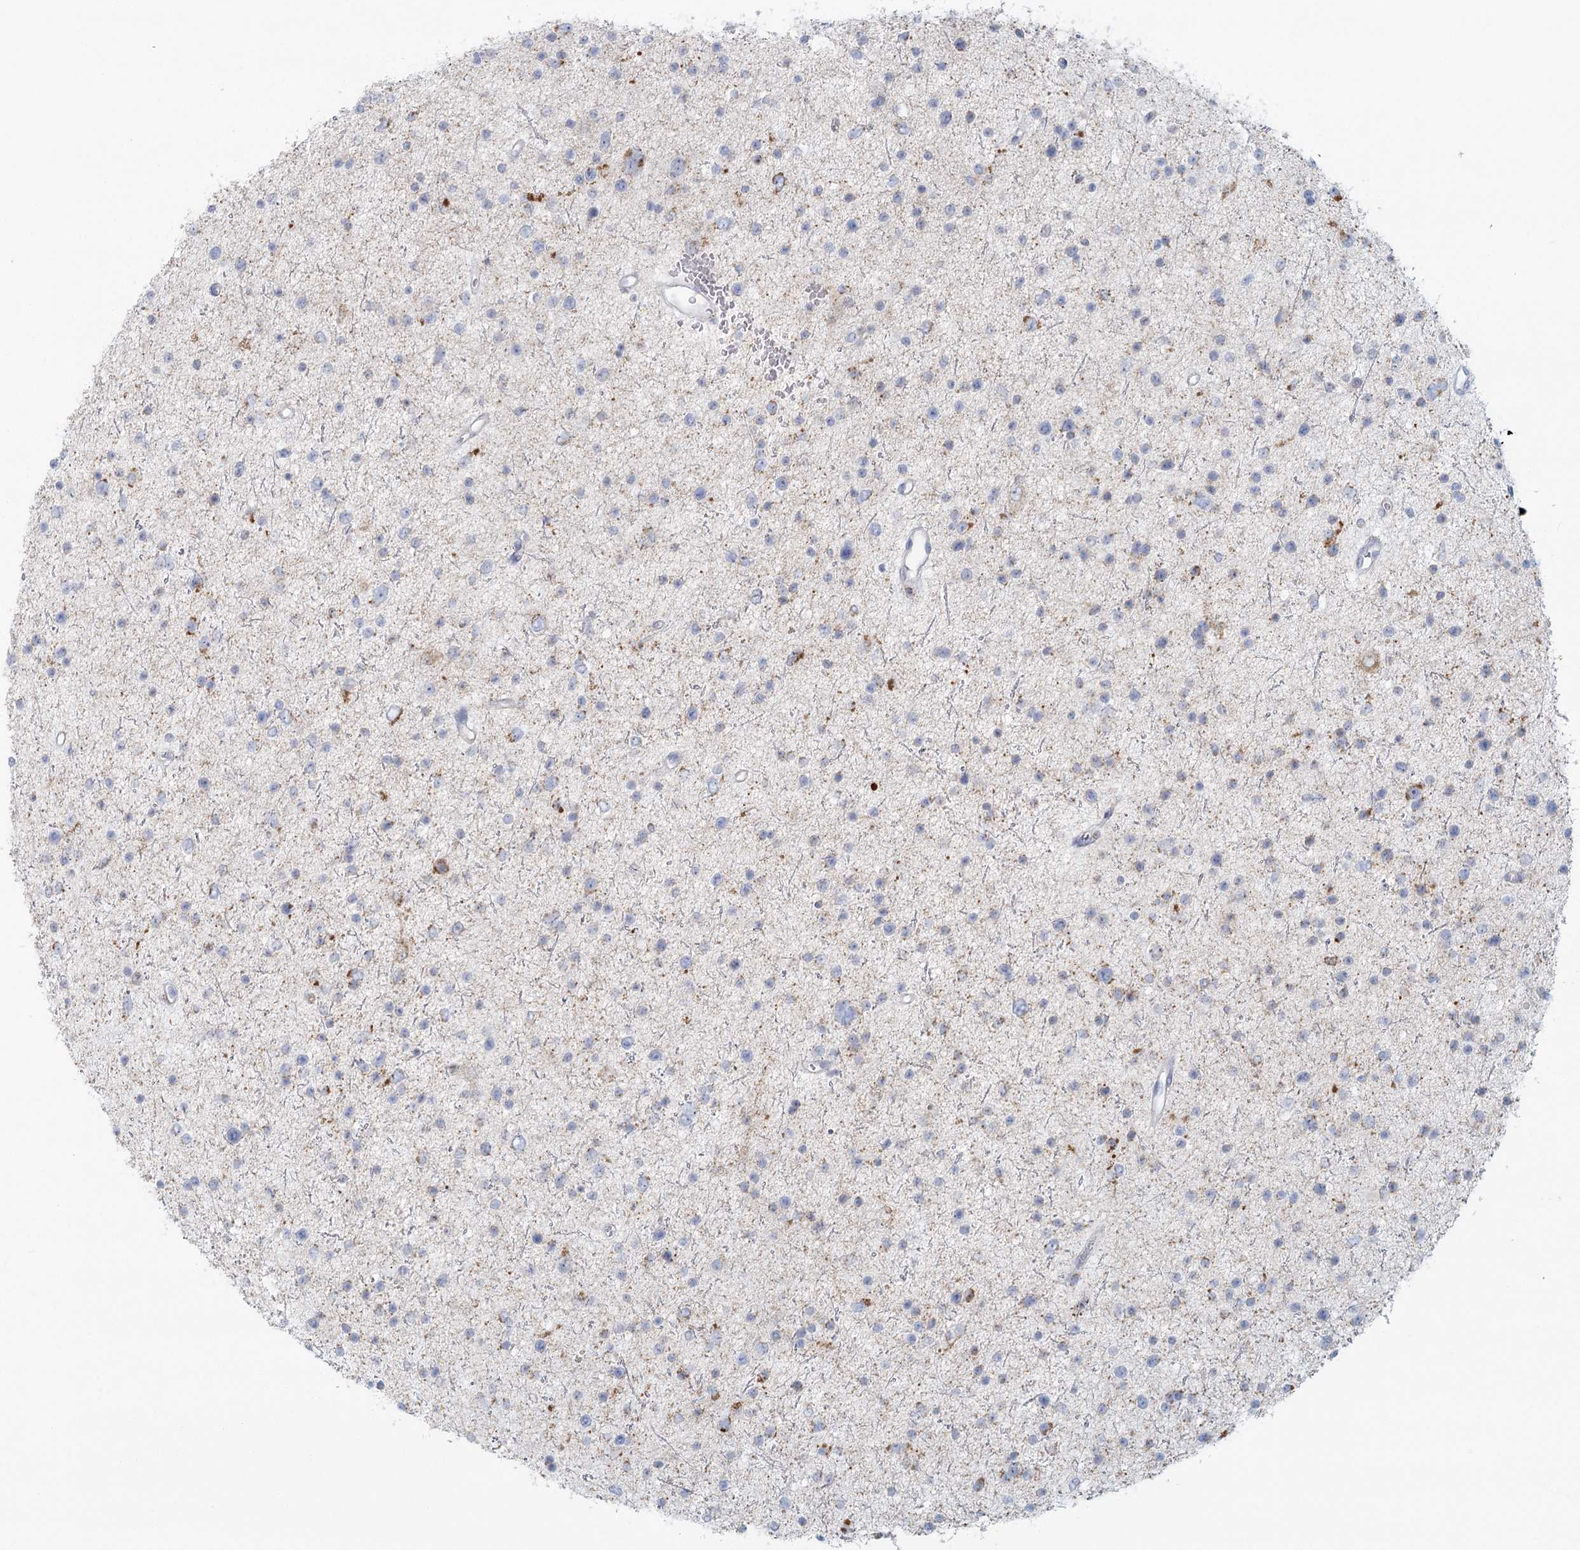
{"staining": {"intensity": "negative", "quantity": "none", "location": "none"}, "tissue": "glioma", "cell_type": "Tumor cells", "image_type": "cancer", "snomed": [{"axis": "morphology", "description": "Glioma, malignant, Low grade"}, {"axis": "topography", "description": "Brain"}], "caption": "Histopathology image shows no protein expression in tumor cells of malignant glioma (low-grade) tissue. (Stains: DAB (3,3'-diaminobenzidine) immunohistochemistry with hematoxylin counter stain, Microscopy: brightfield microscopy at high magnification).", "gene": "BPHL", "patient": {"sex": "female", "age": 37}}